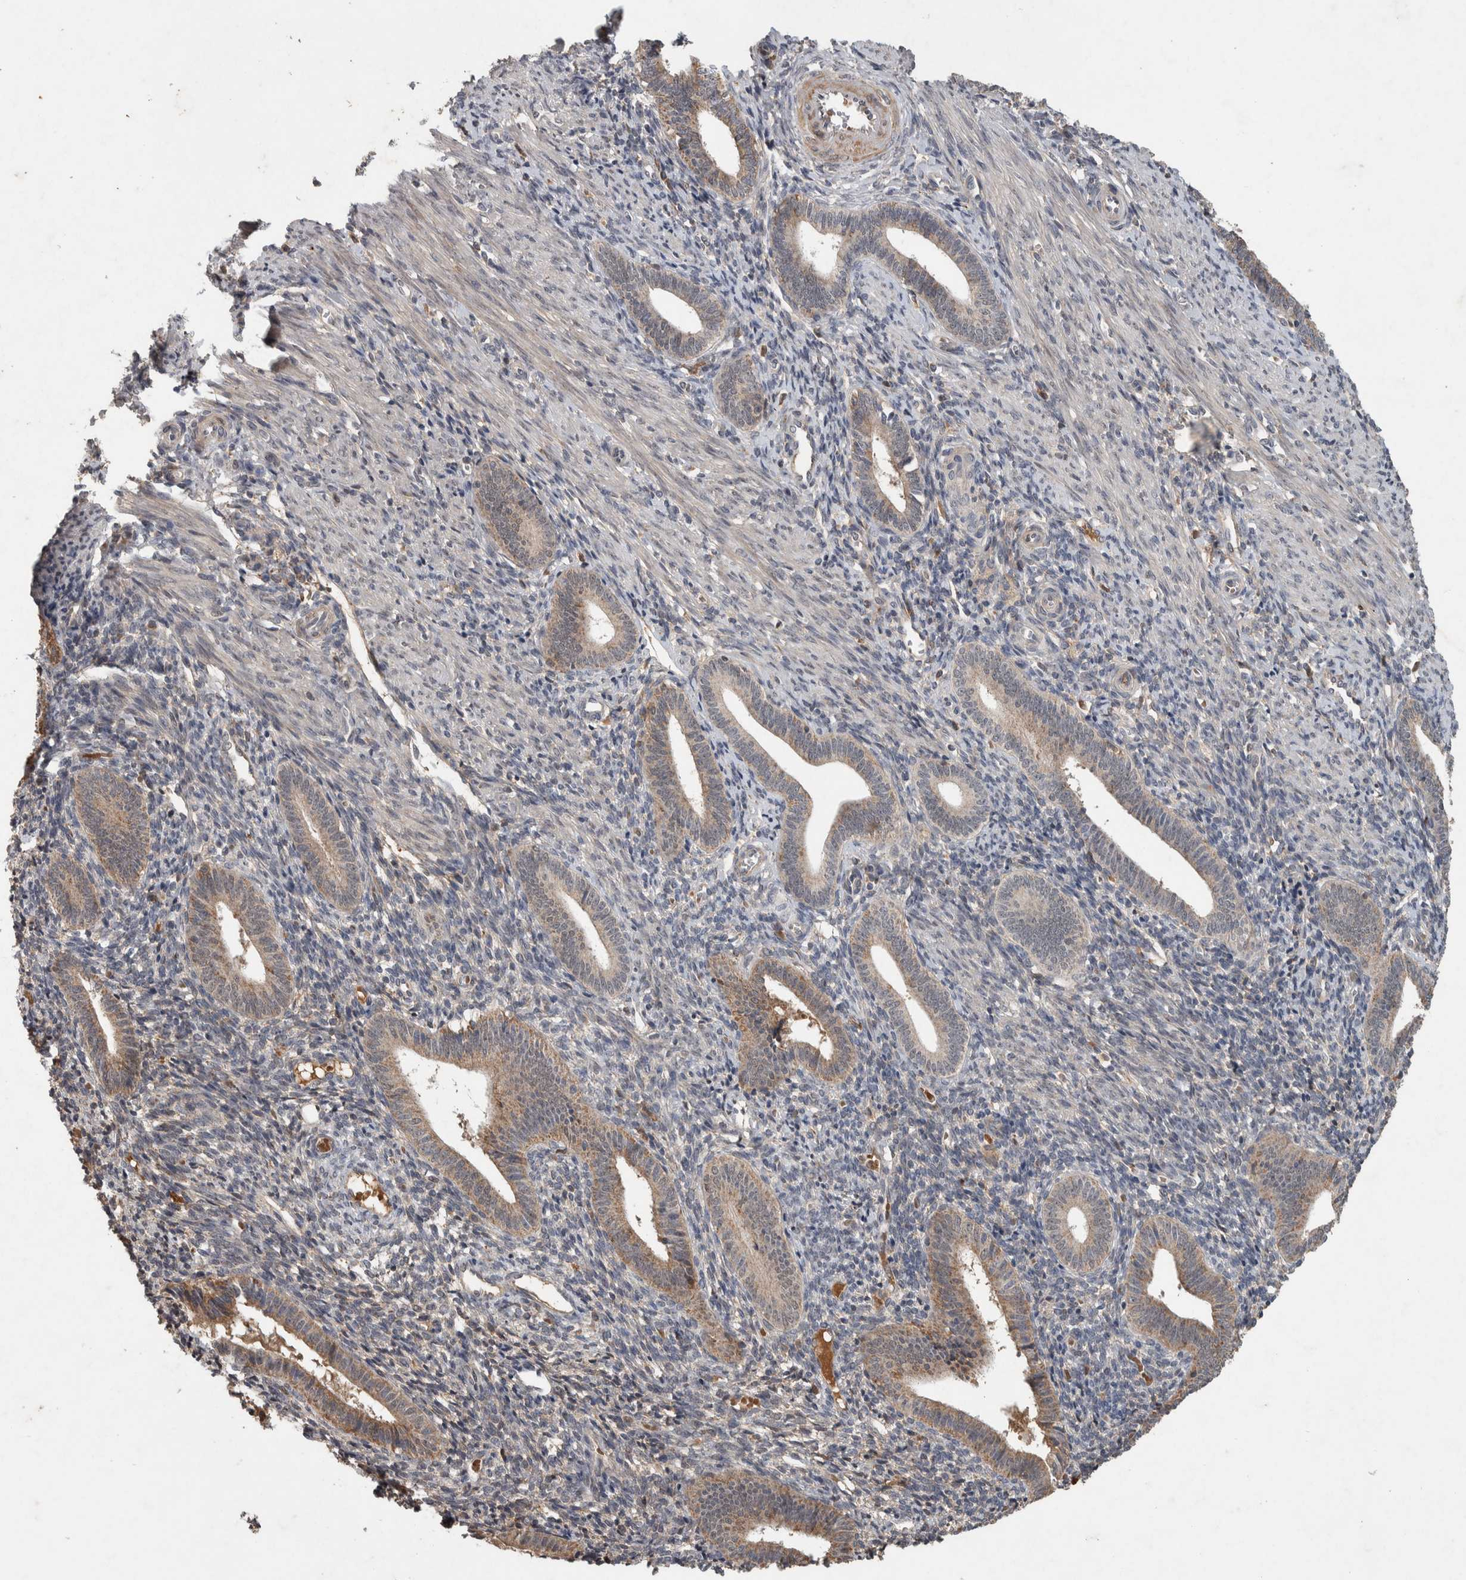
{"staining": {"intensity": "negative", "quantity": "none", "location": "none"}, "tissue": "endometrium", "cell_type": "Cells in endometrial stroma", "image_type": "normal", "snomed": [{"axis": "morphology", "description": "Normal tissue, NOS"}, {"axis": "topography", "description": "Uterus"}, {"axis": "topography", "description": "Endometrium"}], "caption": "Endometrium was stained to show a protein in brown. There is no significant staining in cells in endometrial stroma. (DAB IHC, high magnification).", "gene": "CHRM3", "patient": {"sex": "female", "age": 33}}